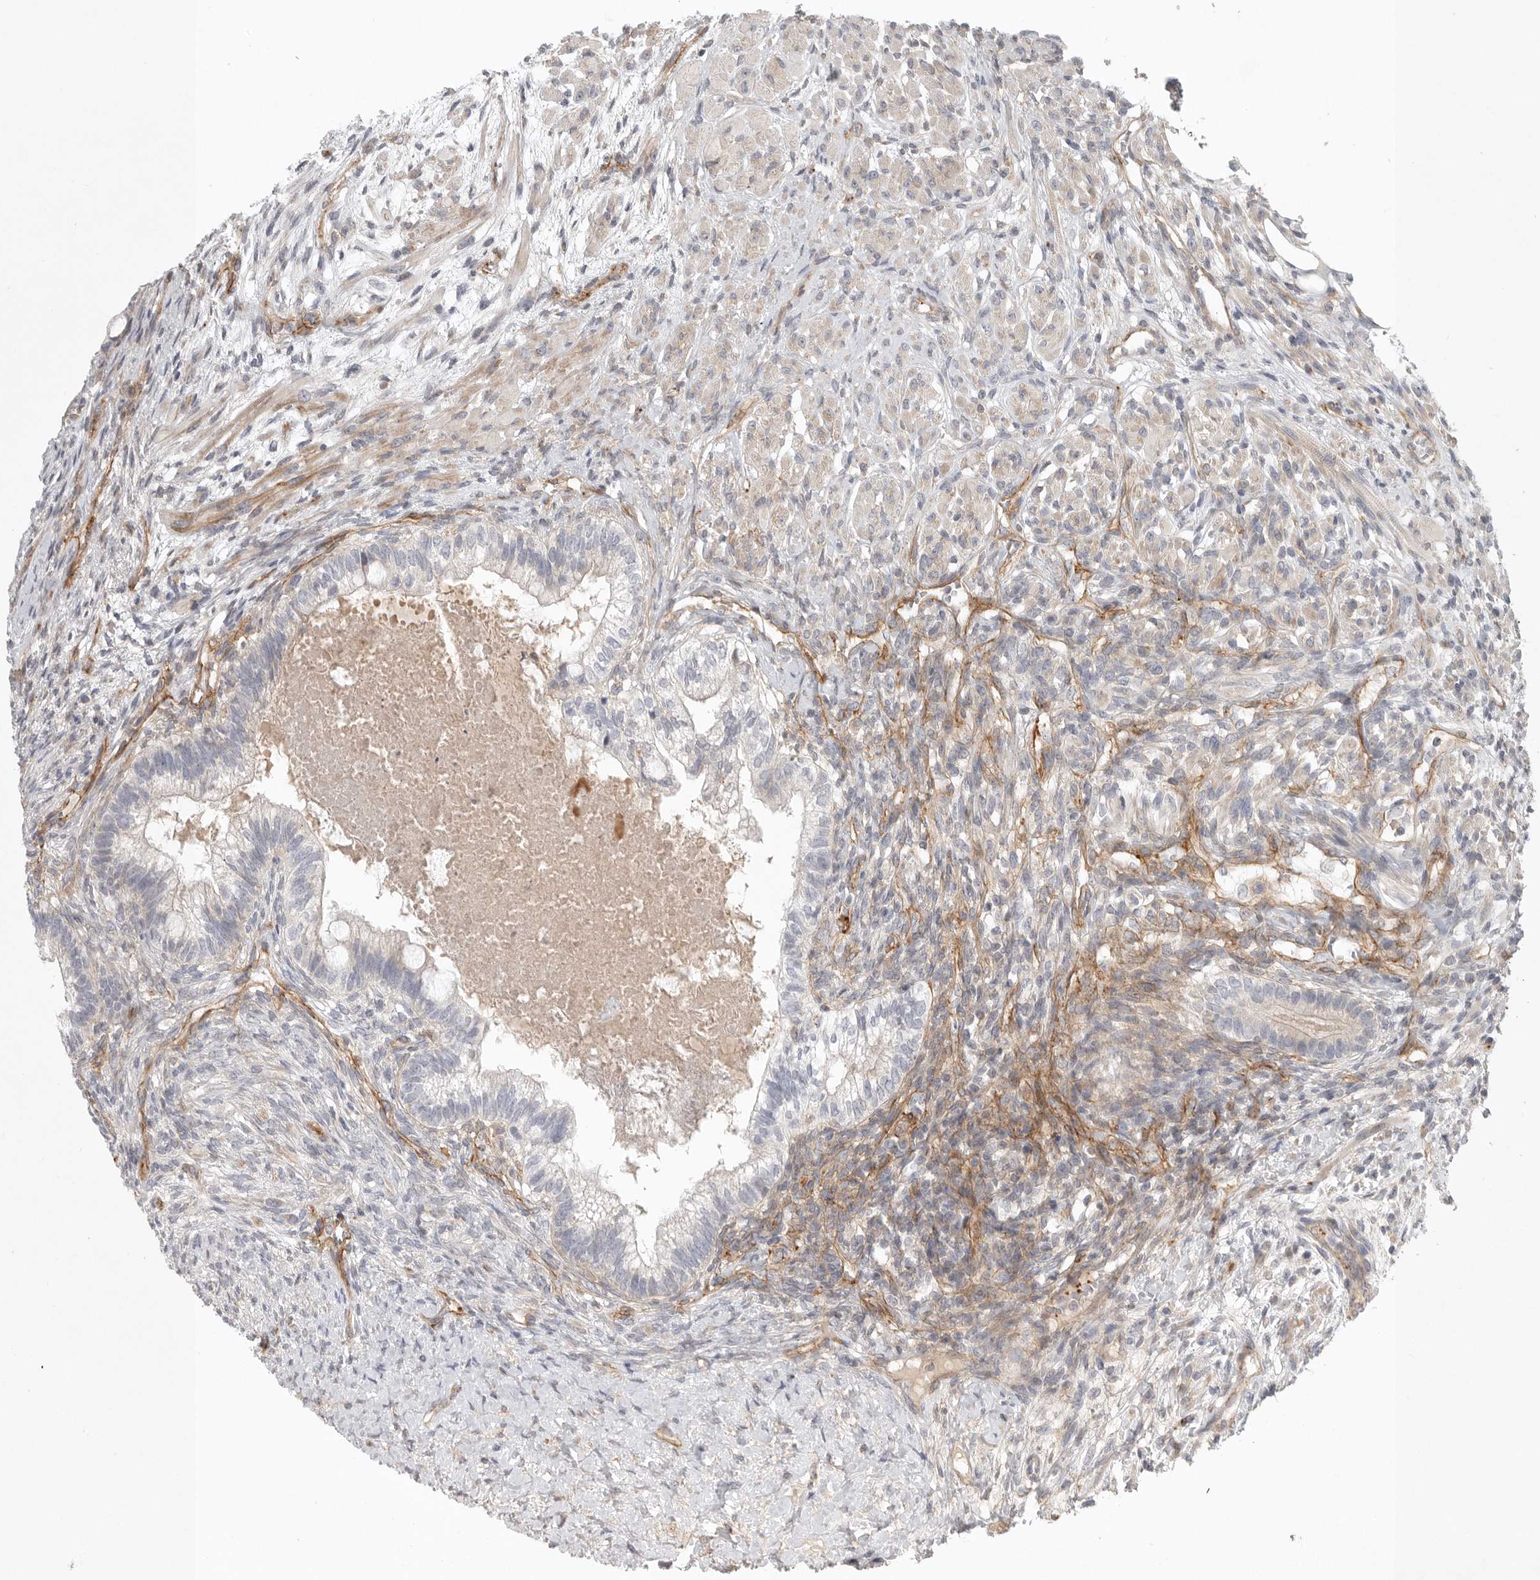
{"staining": {"intensity": "negative", "quantity": "none", "location": "none"}, "tissue": "testis cancer", "cell_type": "Tumor cells", "image_type": "cancer", "snomed": [{"axis": "morphology", "description": "Seminoma, NOS"}, {"axis": "morphology", "description": "Carcinoma, Embryonal, NOS"}, {"axis": "topography", "description": "Testis"}], "caption": "Immunohistochemistry image of human testis seminoma stained for a protein (brown), which reveals no expression in tumor cells.", "gene": "LONRF1", "patient": {"sex": "male", "age": 28}}